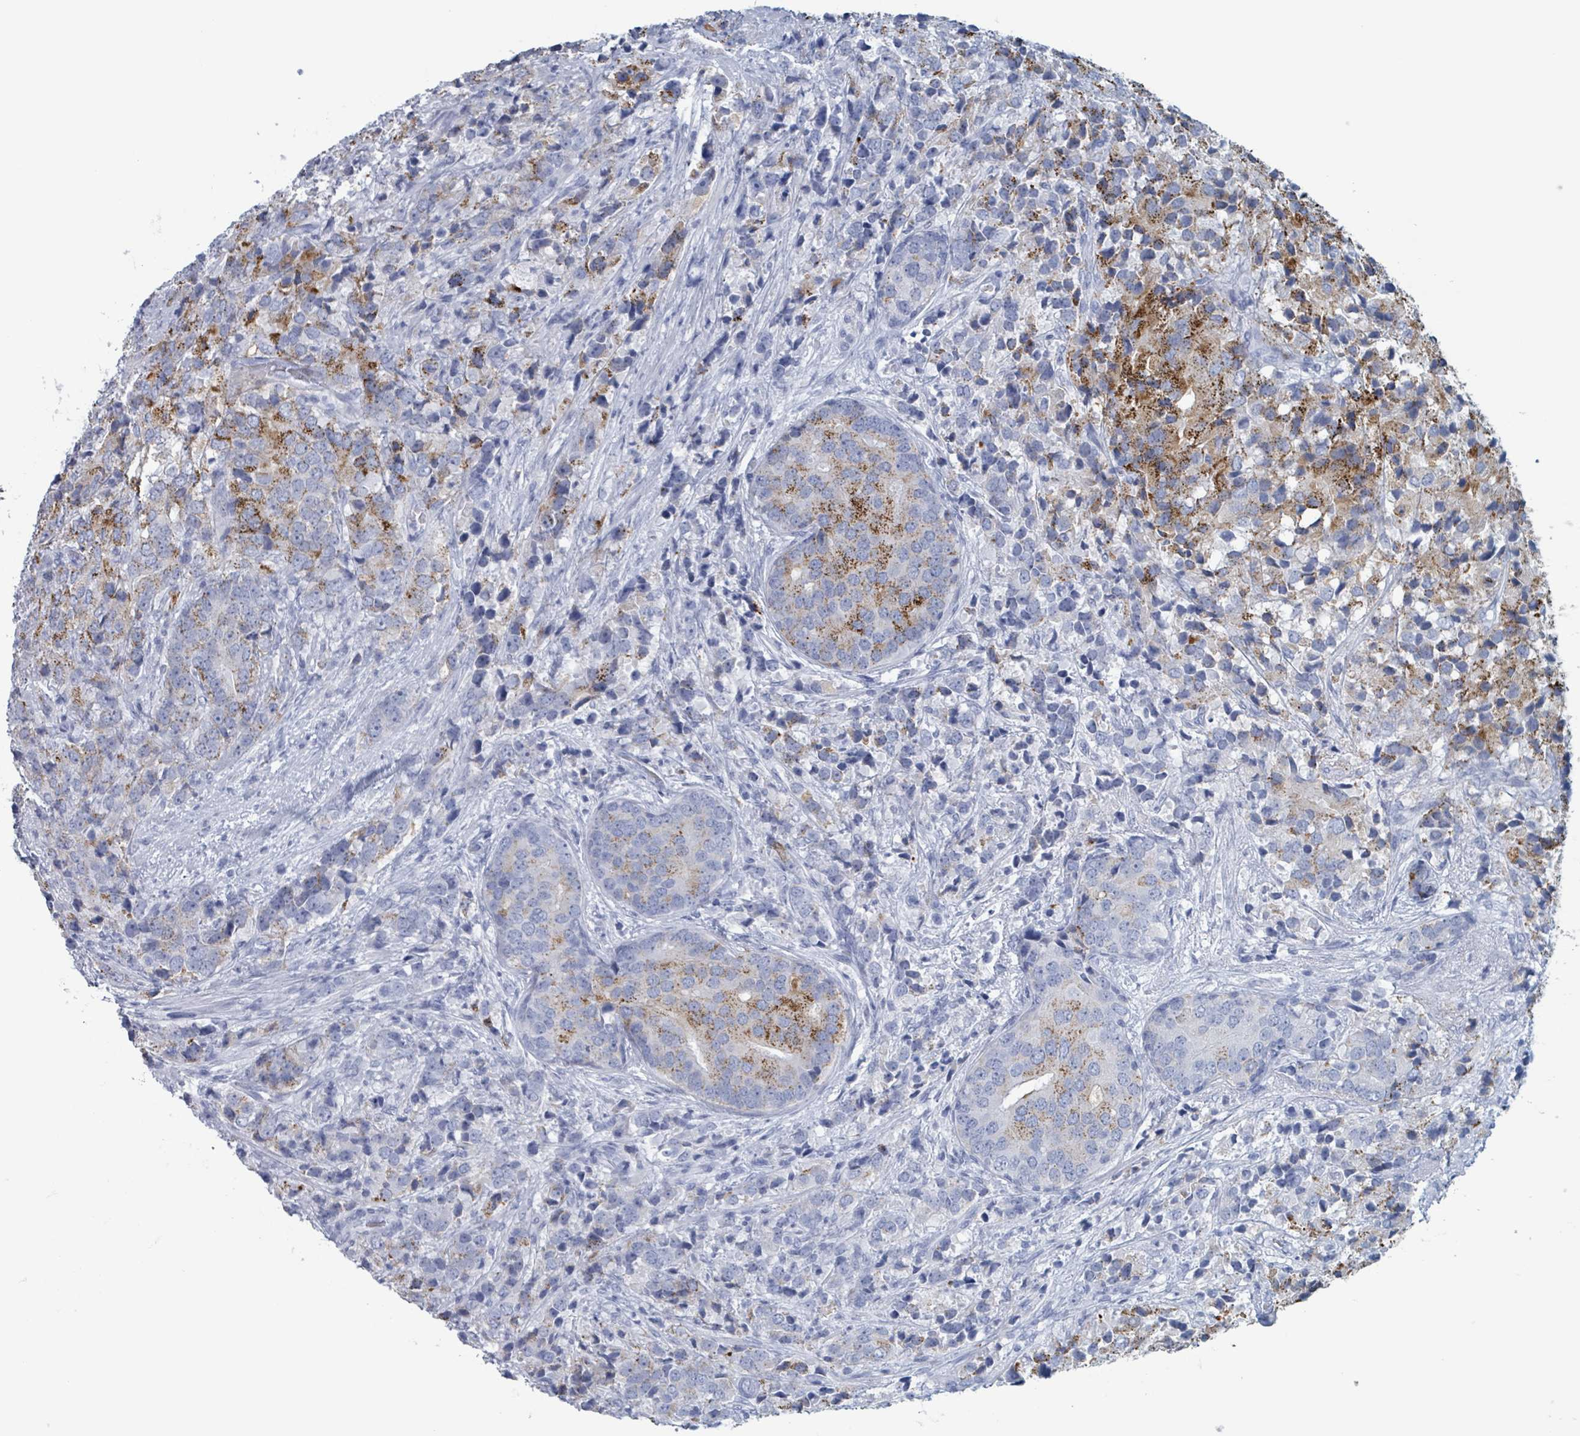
{"staining": {"intensity": "moderate", "quantity": "25%-75%", "location": "cytoplasmic/membranous"}, "tissue": "prostate cancer", "cell_type": "Tumor cells", "image_type": "cancer", "snomed": [{"axis": "morphology", "description": "Adenocarcinoma, High grade"}, {"axis": "topography", "description": "Prostate"}], "caption": "Tumor cells display medium levels of moderate cytoplasmic/membranous expression in about 25%-75% of cells in human prostate cancer.", "gene": "KLK4", "patient": {"sex": "male", "age": 62}}